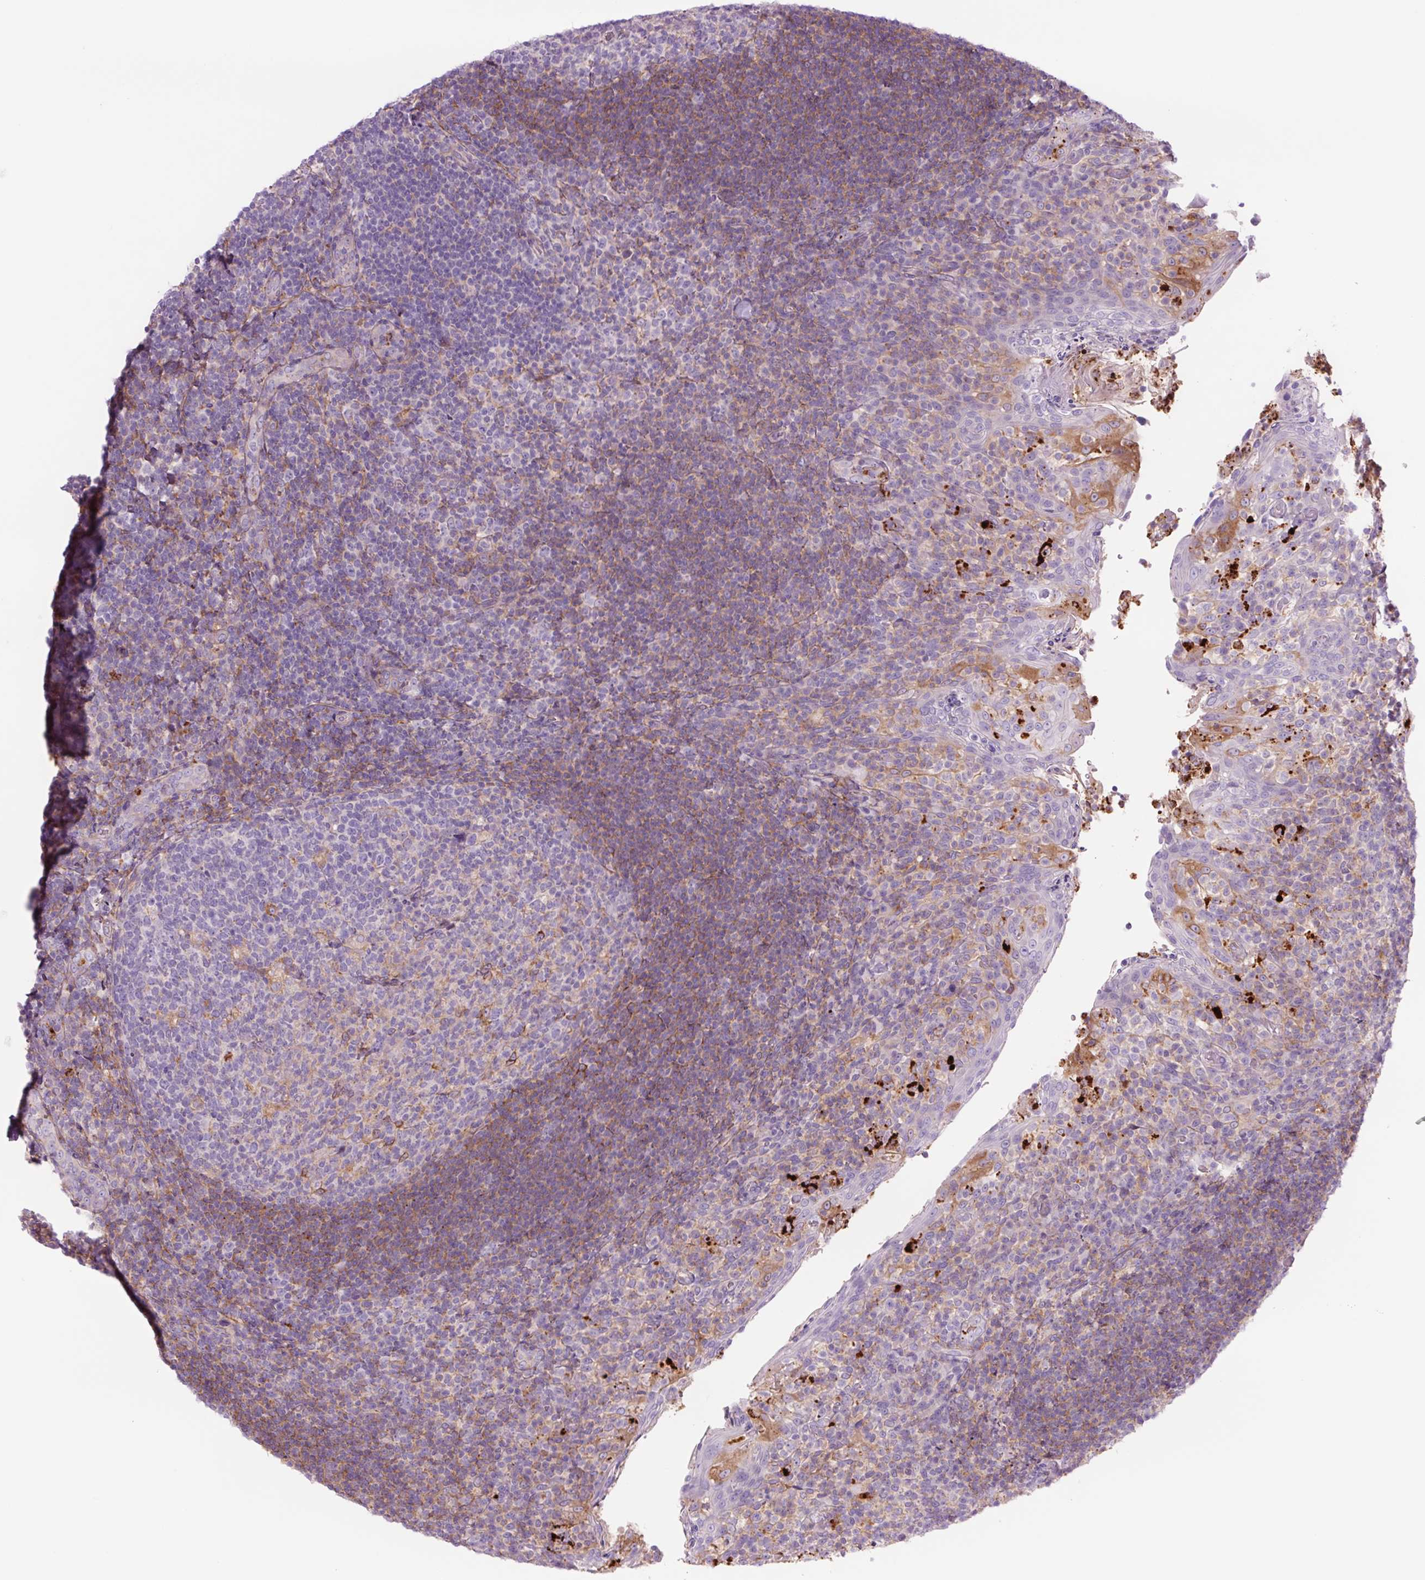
{"staining": {"intensity": "negative", "quantity": "none", "location": "none"}, "tissue": "tonsil", "cell_type": "Germinal center cells", "image_type": "normal", "snomed": [{"axis": "morphology", "description": "Normal tissue, NOS"}, {"axis": "topography", "description": "Tonsil"}], "caption": "Immunohistochemistry (IHC) image of benign tonsil stained for a protein (brown), which reveals no expression in germinal center cells.", "gene": "SH2D6", "patient": {"sex": "female", "age": 10}}